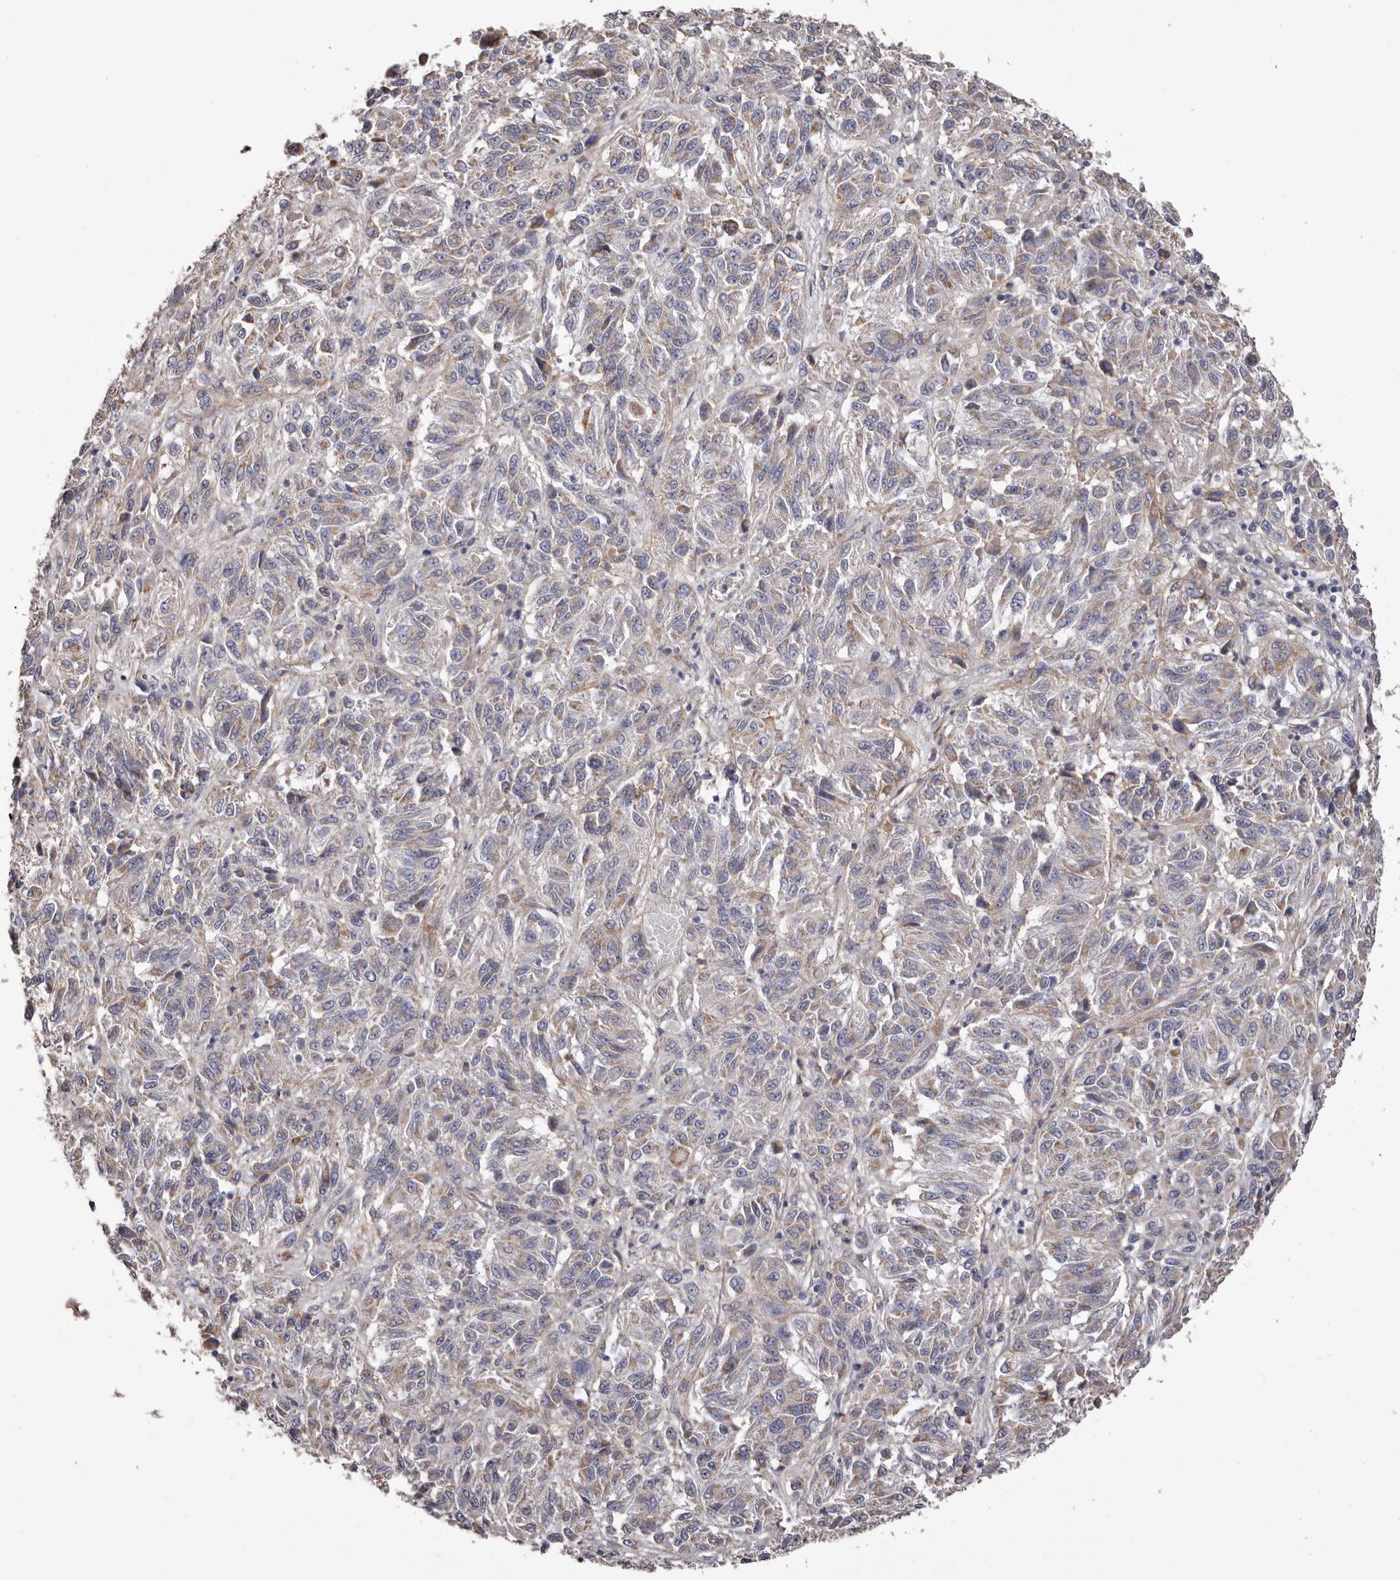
{"staining": {"intensity": "negative", "quantity": "none", "location": "none"}, "tissue": "melanoma", "cell_type": "Tumor cells", "image_type": "cancer", "snomed": [{"axis": "morphology", "description": "Malignant melanoma, Metastatic site"}, {"axis": "topography", "description": "Lung"}], "caption": "Melanoma was stained to show a protein in brown. There is no significant expression in tumor cells.", "gene": "COL6A1", "patient": {"sex": "male", "age": 64}}